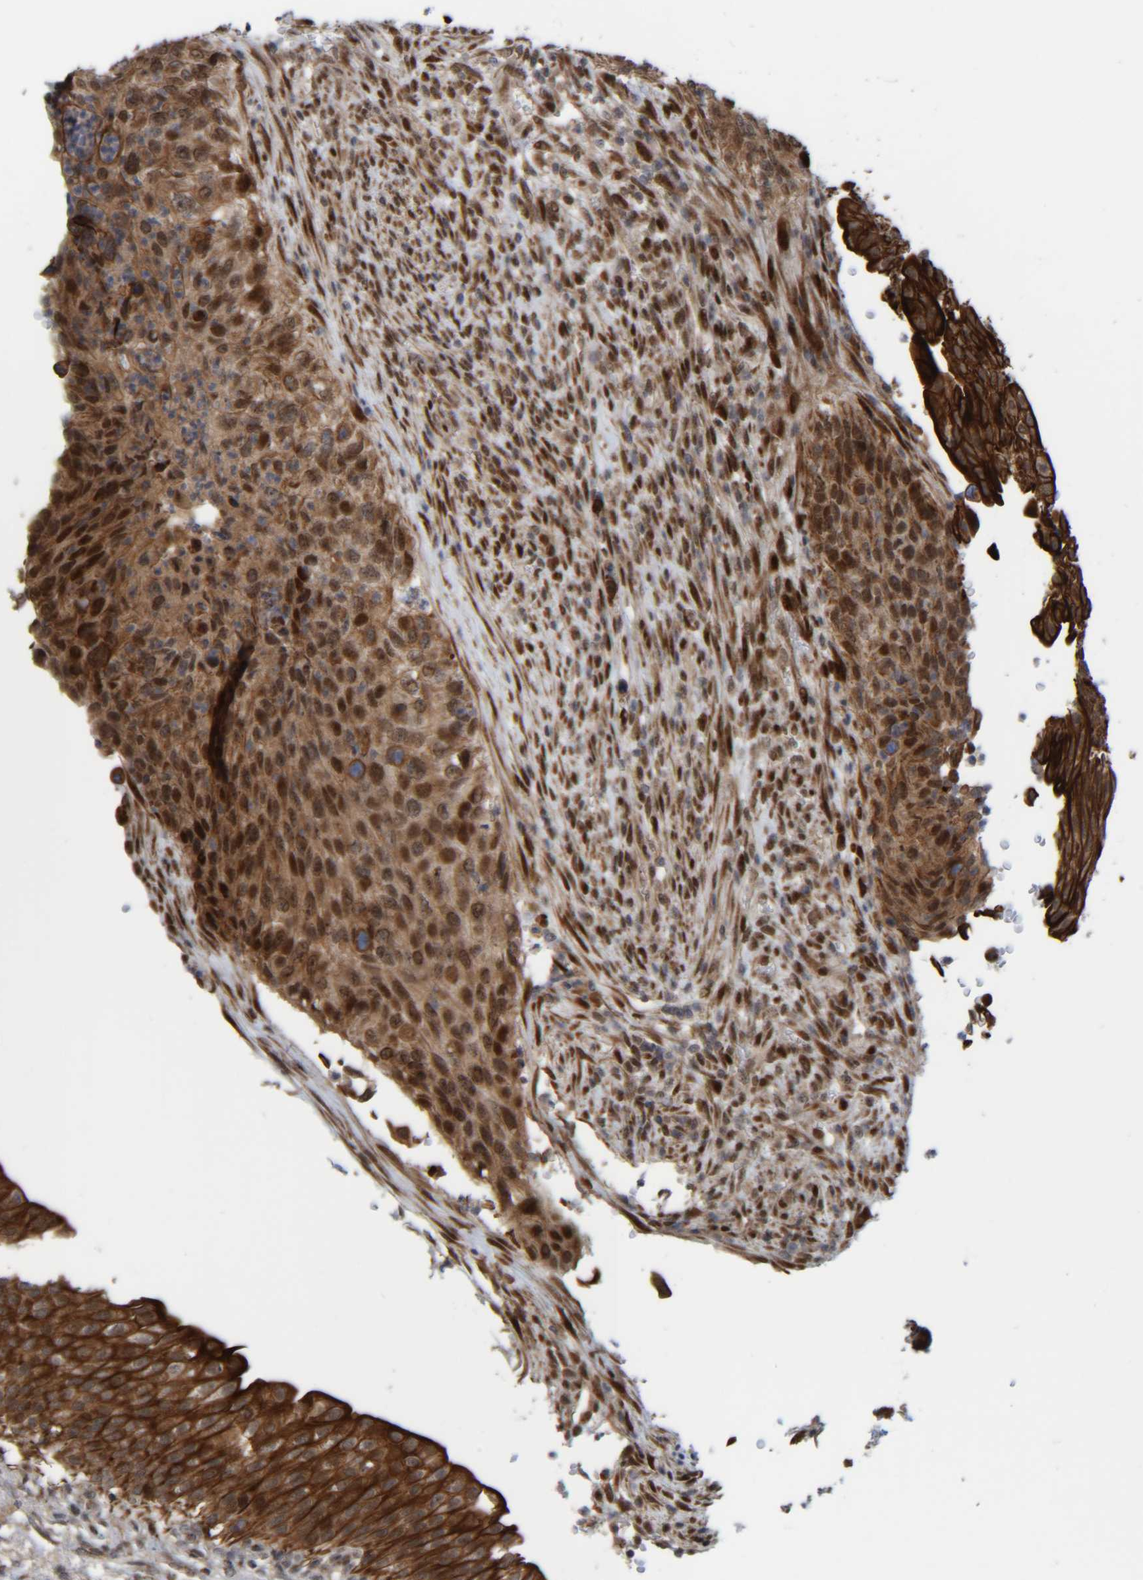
{"staining": {"intensity": "strong", "quantity": ">75%", "location": "cytoplasmic/membranous,nuclear"}, "tissue": "urinary bladder", "cell_type": "Urothelial cells", "image_type": "normal", "snomed": [{"axis": "morphology", "description": "Normal tissue, NOS"}, {"axis": "topography", "description": "Urinary bladder"}], "caption": "Unremarkable urinary bladder demonstrates strong cytoplasmic/membranous,nuclear staining in about >75% of urothelial cells Using DAB (brown) and hematoxylin (blue) stains, captured at high magnification using brightfield microscopy..", "gene": "CCDC57", "patient": {"sex": "female", "age": 60}}